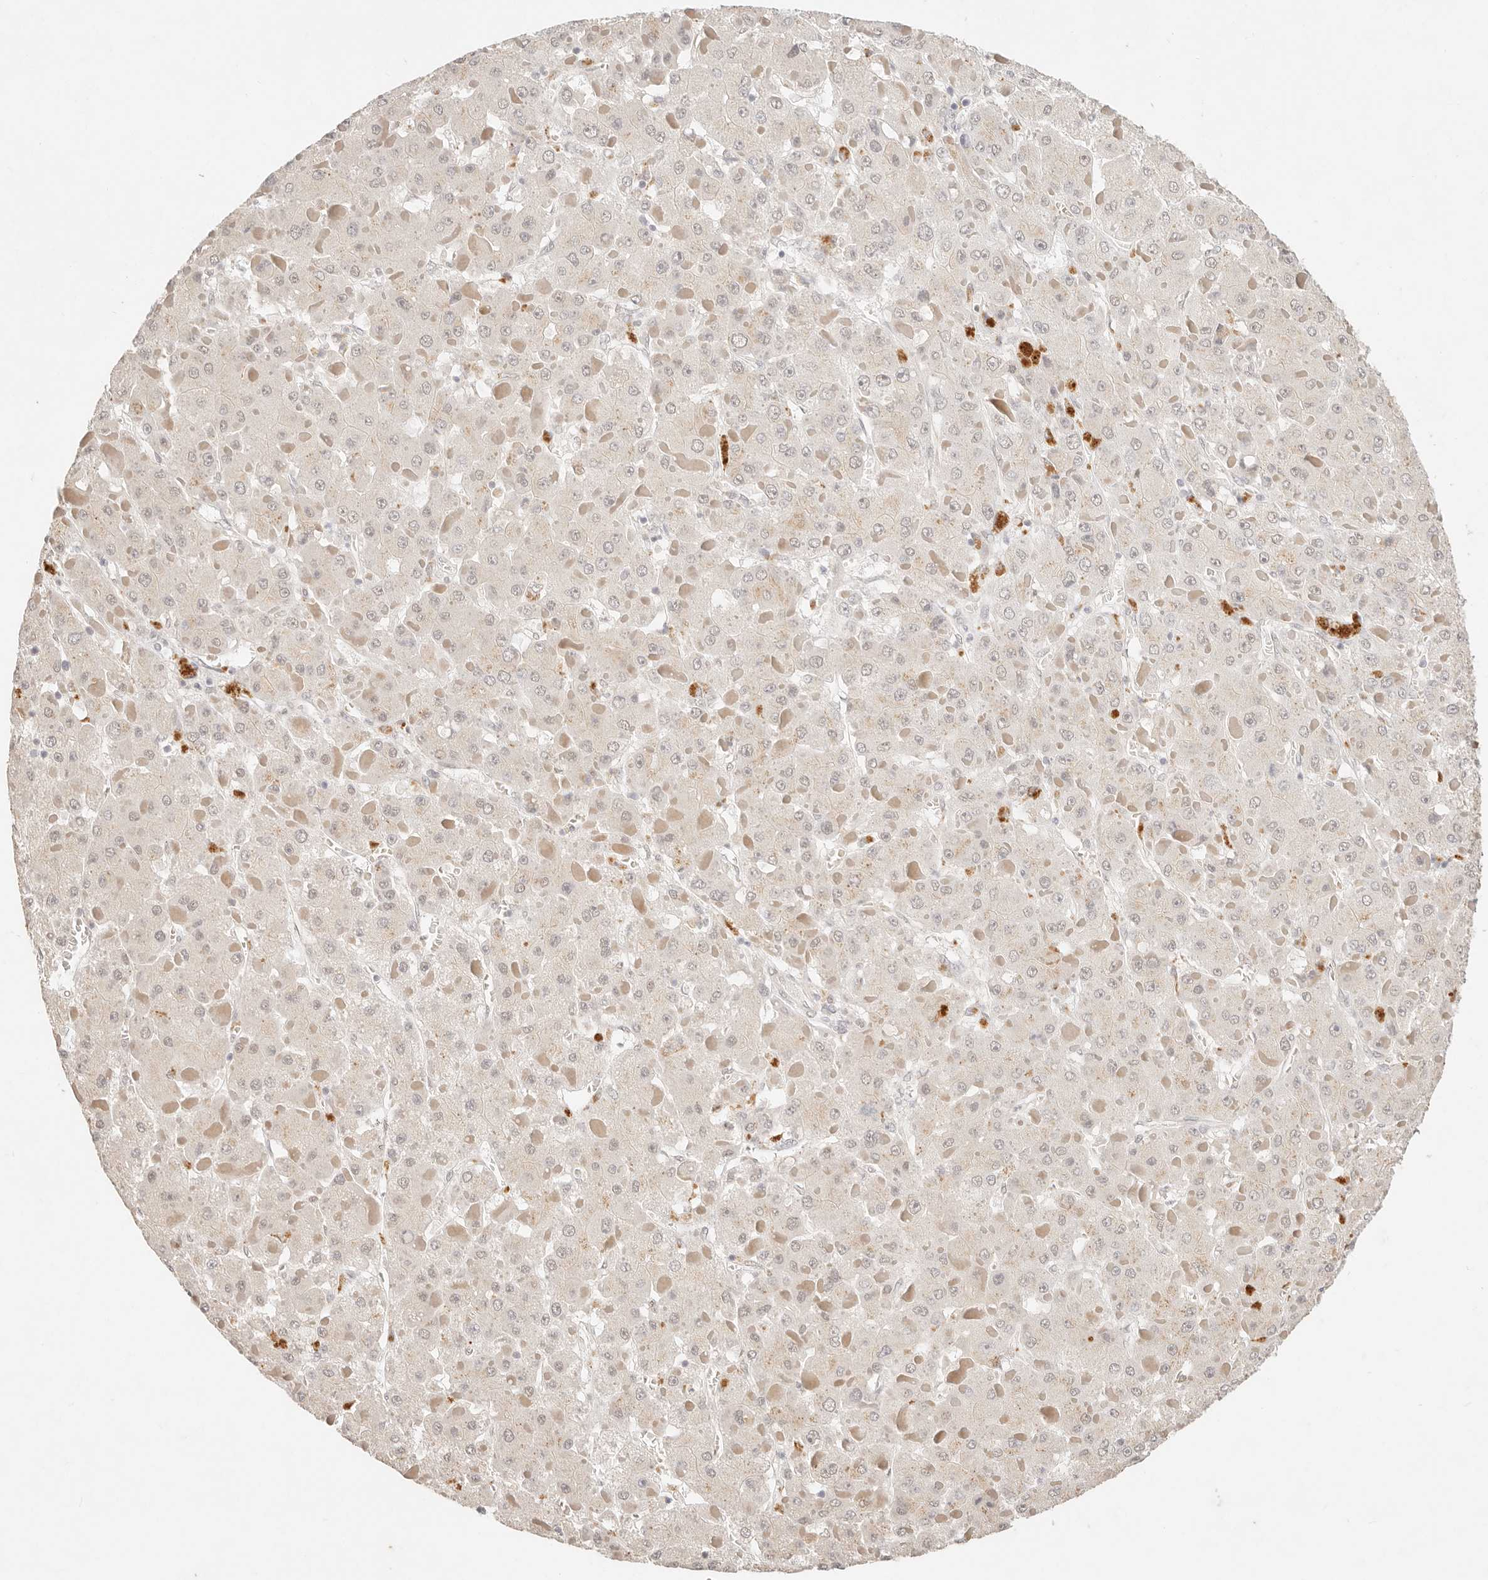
{"staining": {"intensity": "negative", "quantity": "none", "location": "none"}, "tissue": "liver cancer", "cell_type": "Tumor cells", "image_type": "cancer", "snomed": [{"axis": "morphology", "description": "Carcinoma, Hepatocellular, NOS"}, {"axis": "topography", "description": "Liver"}], "caption": "The histopathology image reveals no significant expression in tumor cells of liver cancer (hepatocellular carcinoma).", "gene": "GPR156", "patient": {"sex": "female", "age": 73}}